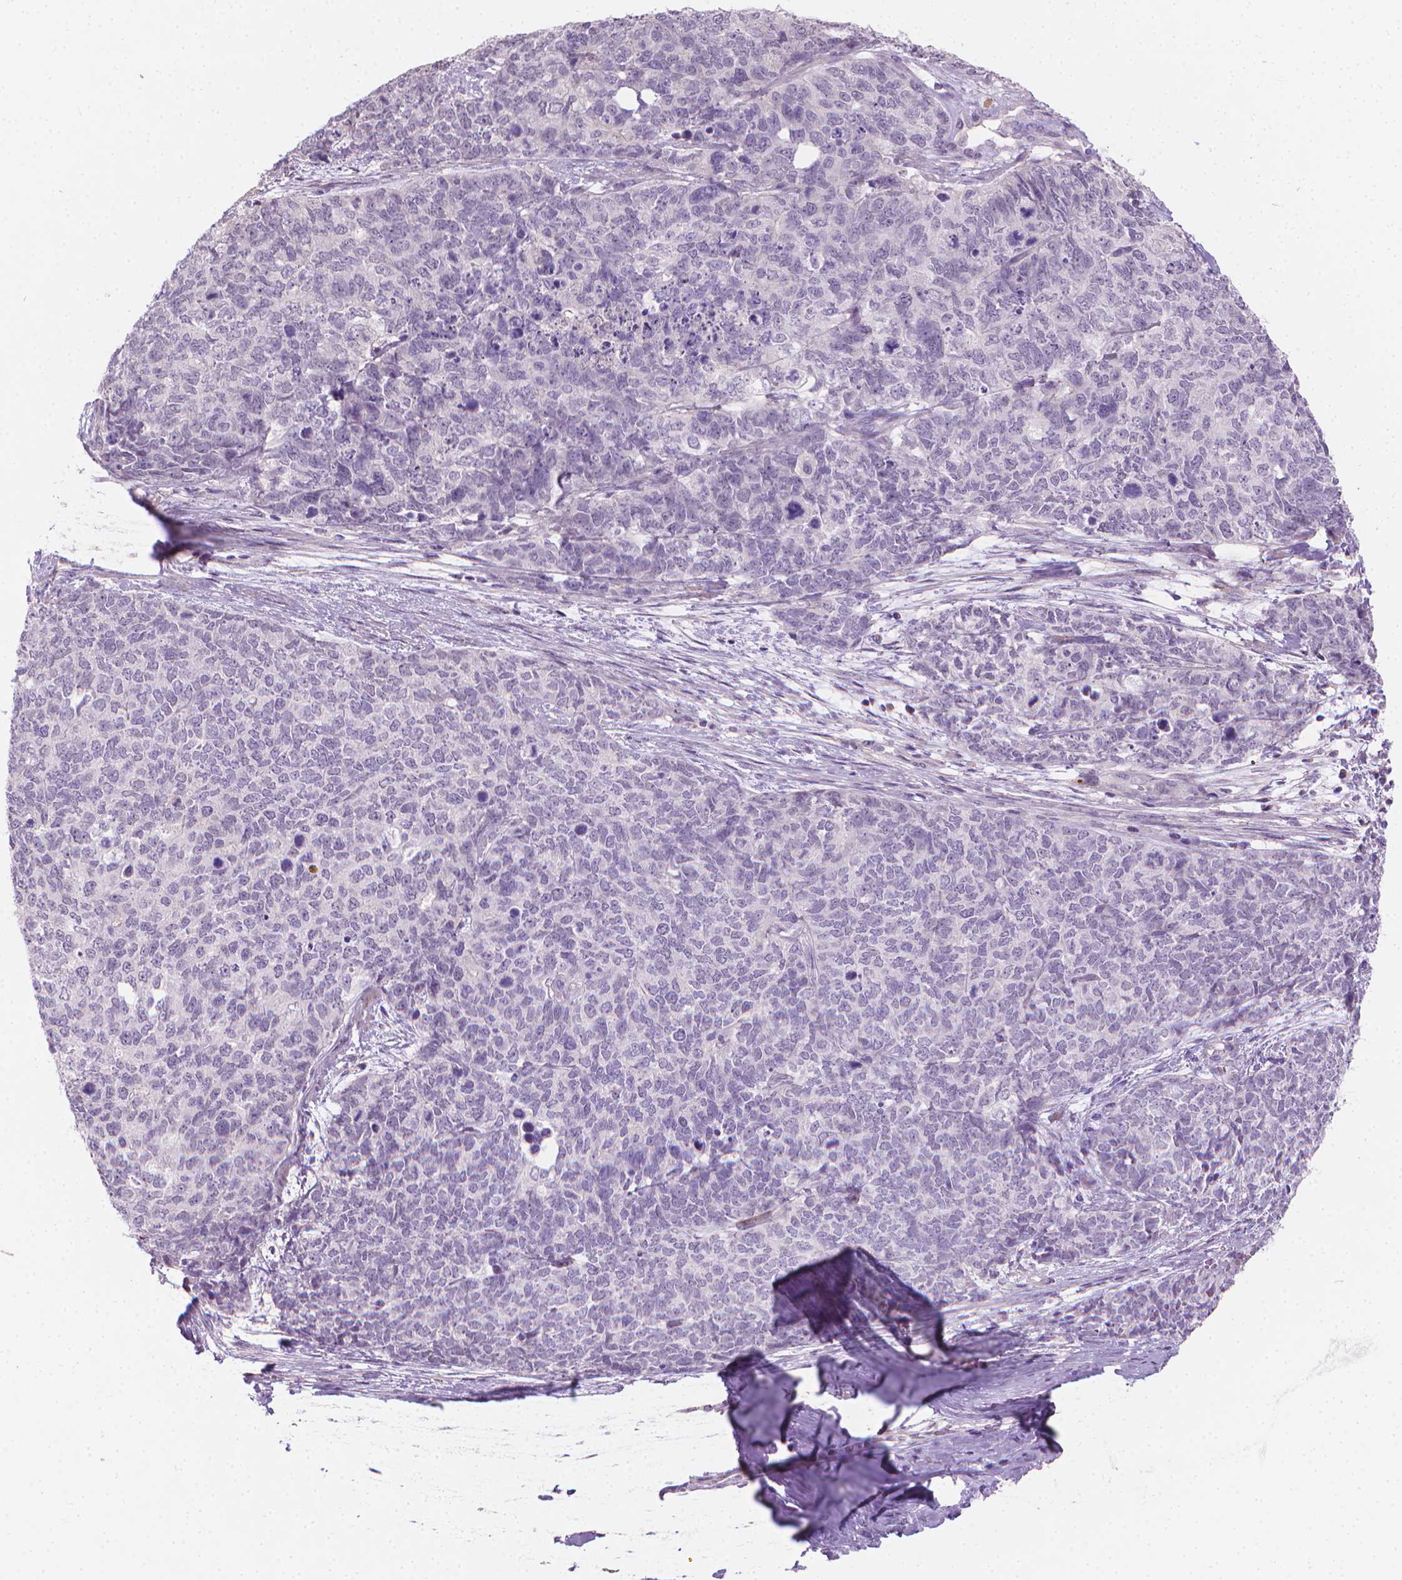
{"staining": {"intensity": "negative", "quantity": "none", "location": "none"}, "tissue": "cervical cancer", "cell_type": "Tumor cells", "image_type": "cancer", "snomed": [{"axis": "morphology", "description": "Squamous cell carcinoma, NOS"}, {"axis": "topography", "description": "Cervix"}], "caption": "DAB immunohistochemical staining of human cervical cancer exhibits no significant staining in tumor cells.", "gene": "GSDMA", "patient": {"sex": "female", "age": 63}}